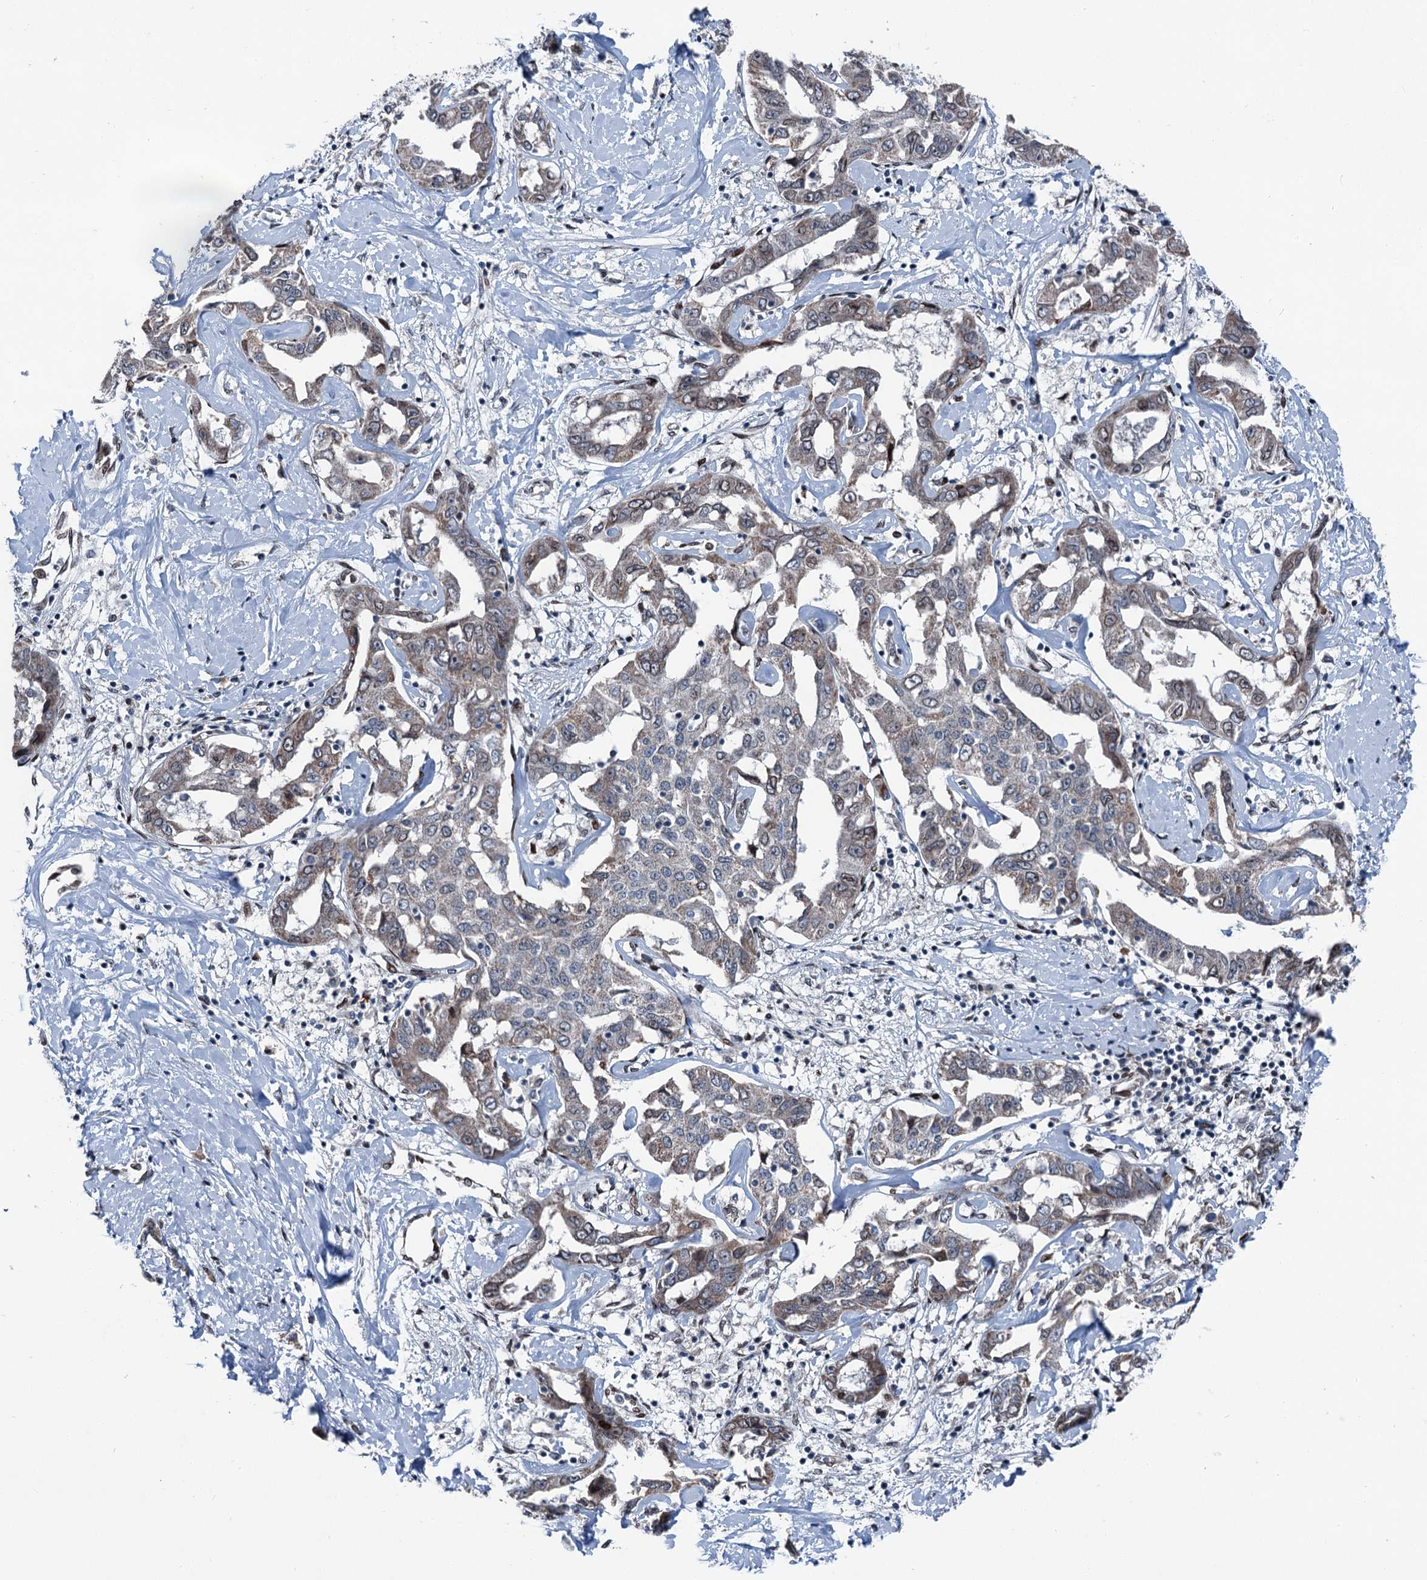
{"staining": {"intensity": "weak", "quantity": "25%-75%", "location": "cytoplasmic/membranous"}, "tissue": "liver cancer", "cell_type": "Tumor cells", "image_type": "cancer", "snomed": [{"axis": "morphology", "description": "Cholangiocarcinoma"}, {"axis": "topography", "description": "Liver"}], "caption": "Brown immunohistochemical staining in cholangiocarcinoma (liver) shows weak cytoplasmic/membranous staining in approximately 25%-75% of tumor cells. (Stains: DAB (3,3'-diaminobenzidine) in brown, nuclei in blue, Microscopy: brightfield microscopy at high magnification).", "gene": "MRPL14", "patient": {"sex": "male", "age": 59}}